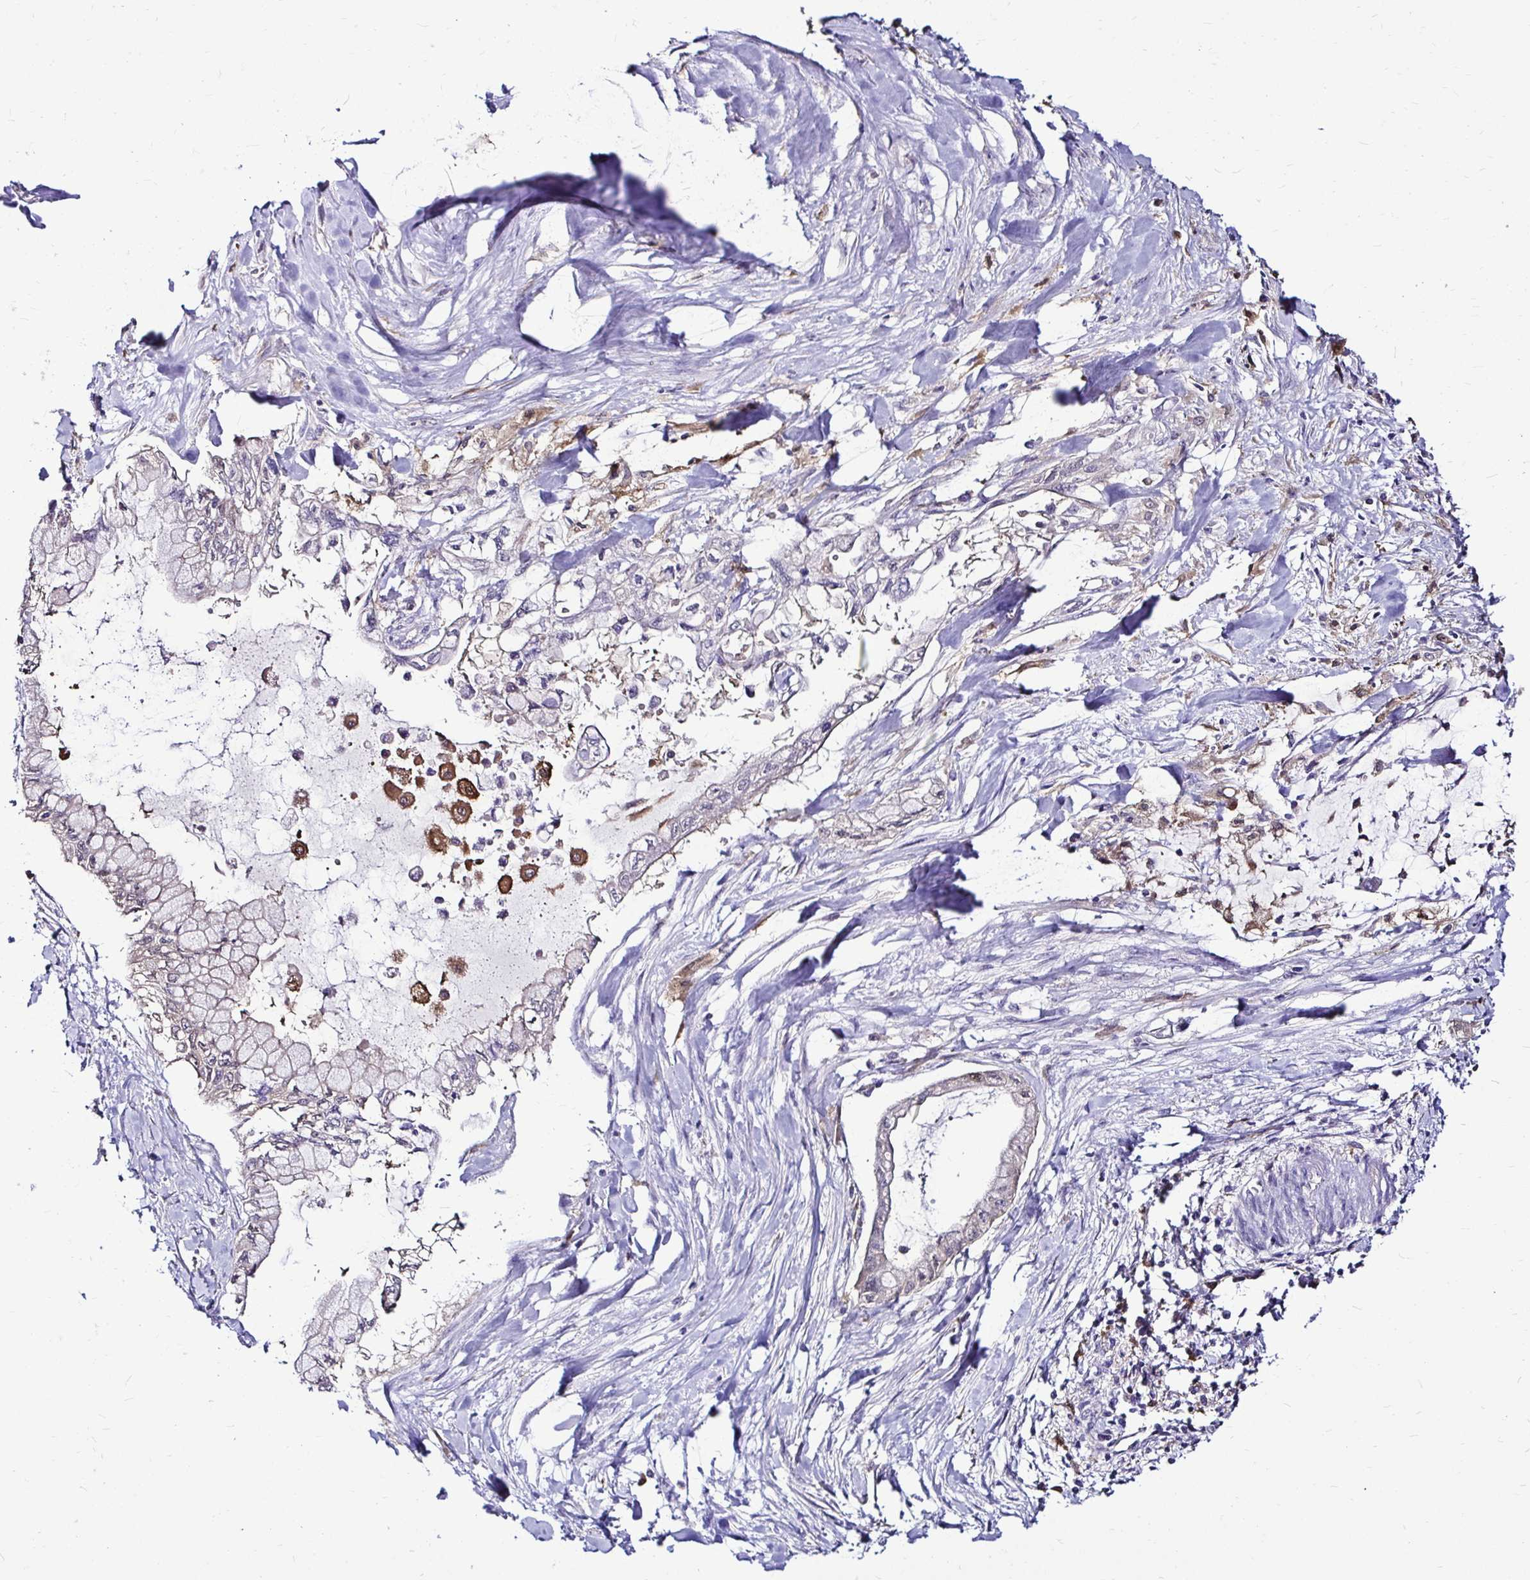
{"staining": {"intensity": "negative", "quantity": "none", "location": "none"}, "tissue": "pancreatic cancer", "cell_type": "Tumor cells", "image_type": "cancer", "snomed": [{"axis": "morphology", "description": "Adenocarcinoma, NOS"}, {"axis": "topography", "description": "Pancreas"}], "caption": "Immunohistochemical staining of pancreatic cancer exhibits no significant staining in tumor cells. (Brightfield microscopy of DAB (3,3'-diaminobenzidine) IHC at high magnification).", "gene": "IDH1", "patient": {"sex": "male", "age": 48}}